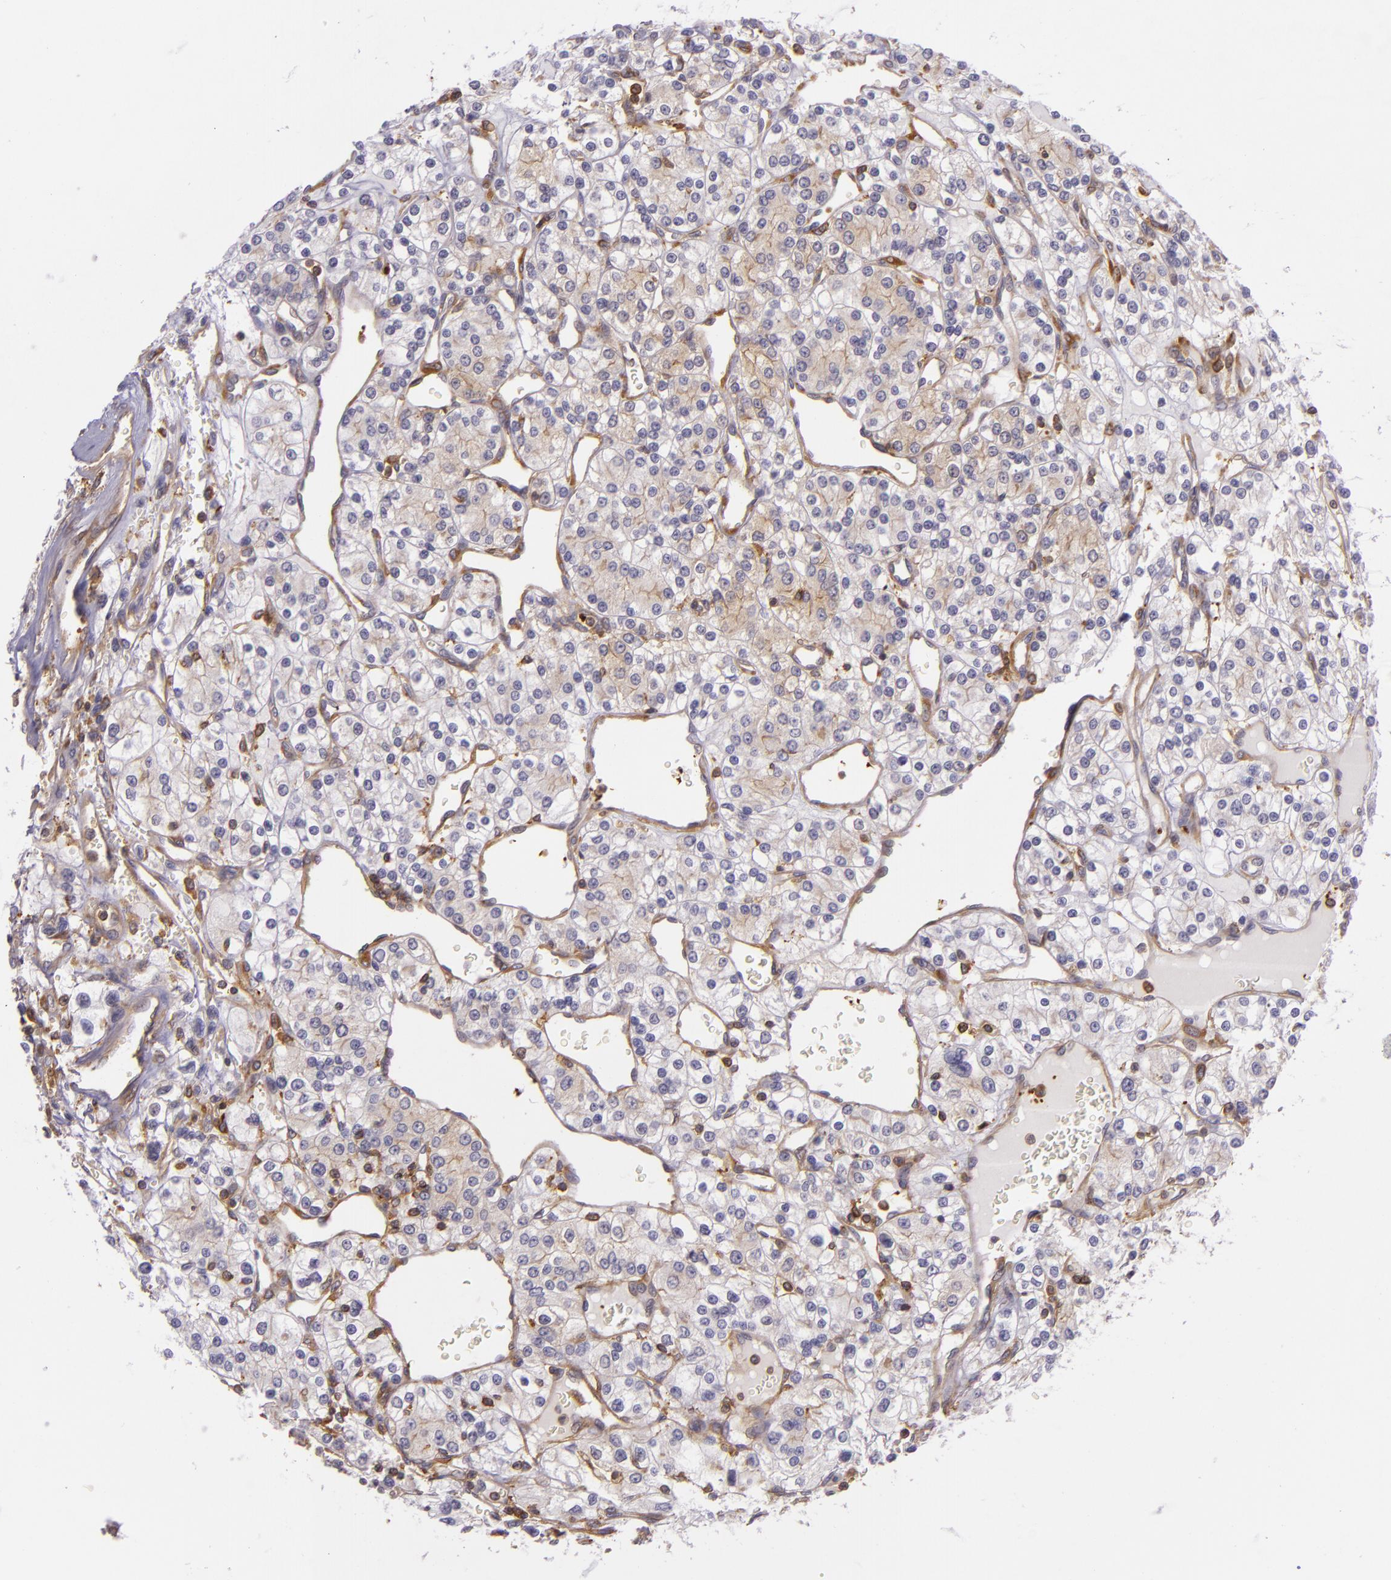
{"staining": {"intensity": "moderate", "quantity": "25%-75%", "location": "cytoplasmic/membranous"}, "tissue": "renal cancer", "cell_type": "Tumor cells", "image_type": "cancer", "snomed": [{"axis": "morphology", "description": "Adenocarcinoma, NOS"}, {"axis": "topography", "description": "Kidney"}], "caption": "Immunohistochemistry (IHC) (DAB (3,3'-diaminobenzidine)) staining of human renal cancer shows moderate cytoplasmic/membranous protein expression in approximately 25%-75% of tumor cells.", "gene": "TLN1", "patient": {"sex": "female", "age": 62}}